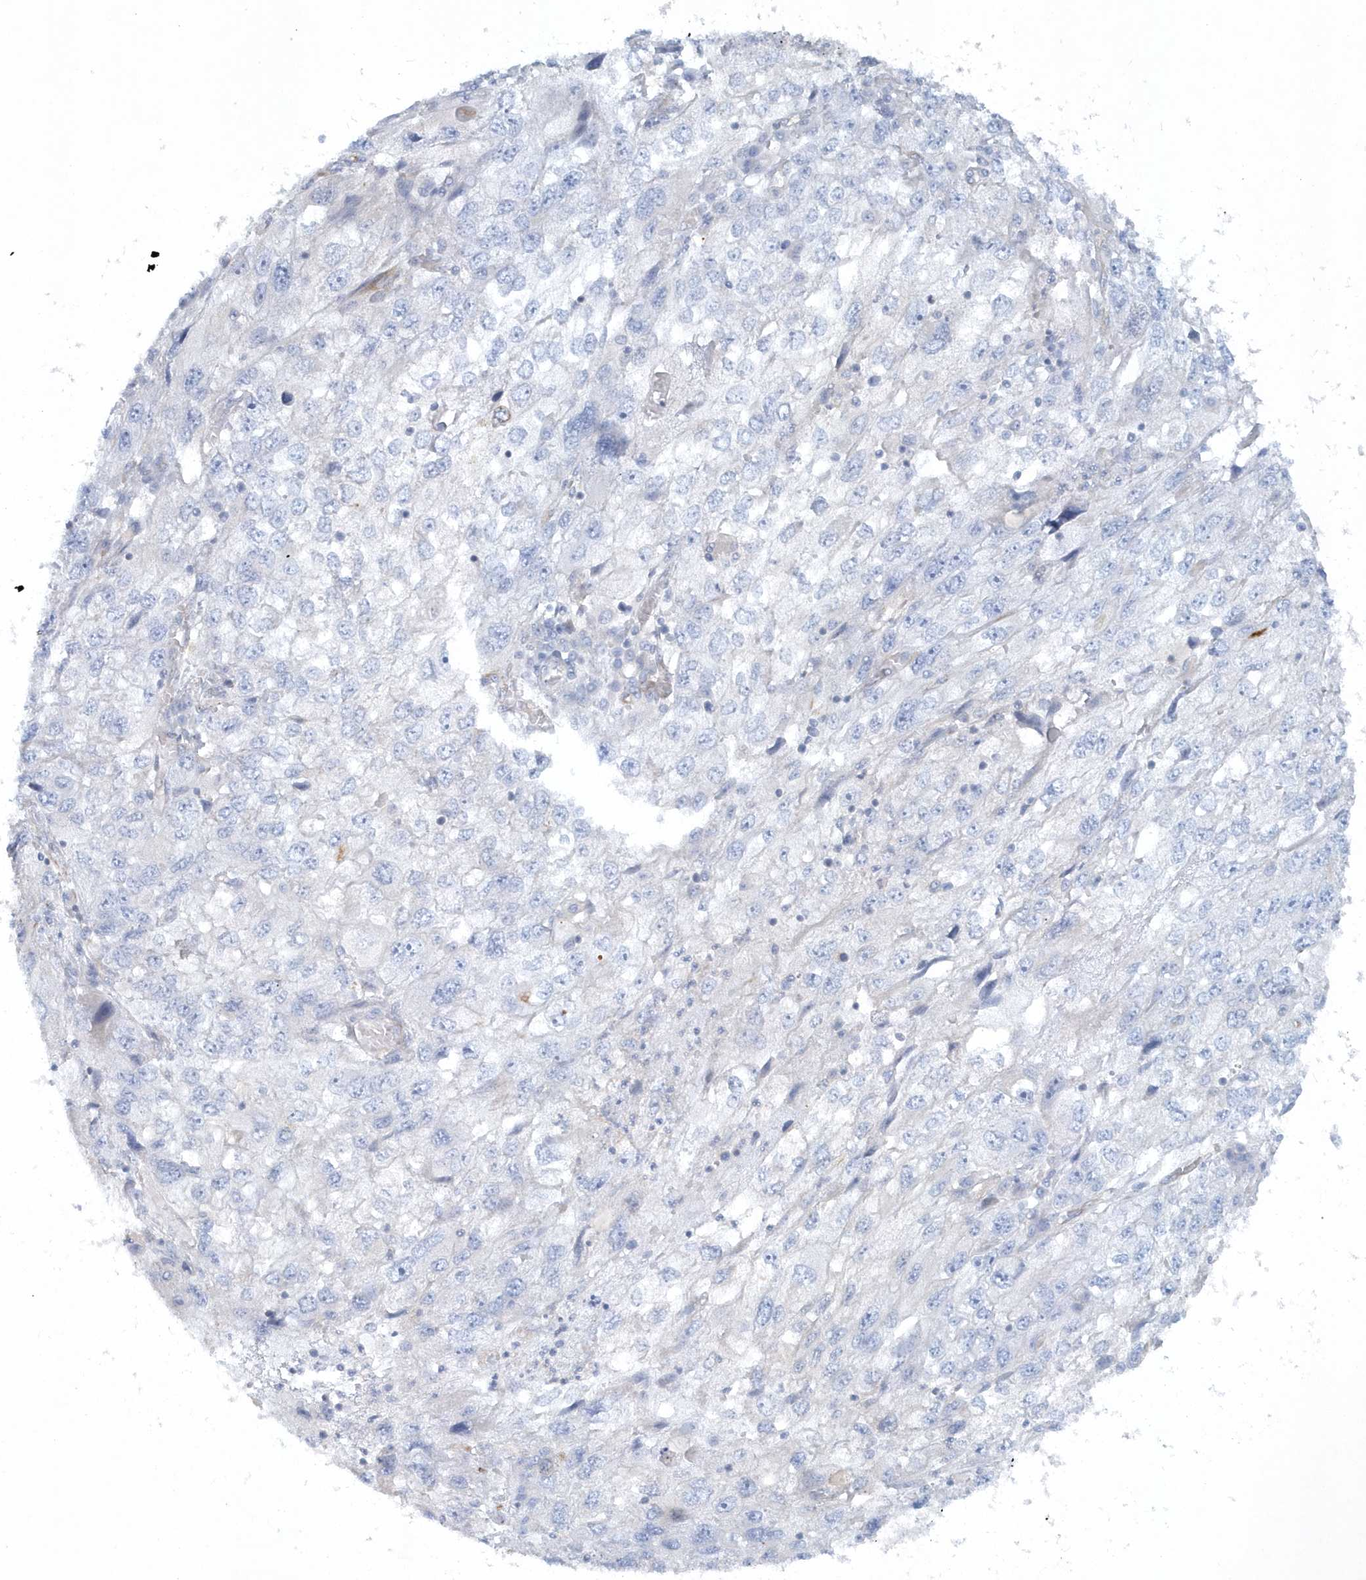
{"staining": {"intensity": "negative", "quantity": "none", "location": "none"}, "tissue": "endometrial cancer", "cell_type": "Tumor cells", "image_type": "cancer", "snomed": [{"axis": "morphology", "description": "Adenocarcinoma, NOS"}, {"axis": "topography", "description": "Endometrium"}], "caption": "Tumor cells are negative for protein expression in human endometrial cancer (adenocarcinoma).", "gene": "DNAH1", "patient": {"sex": "female", "age": 49}}